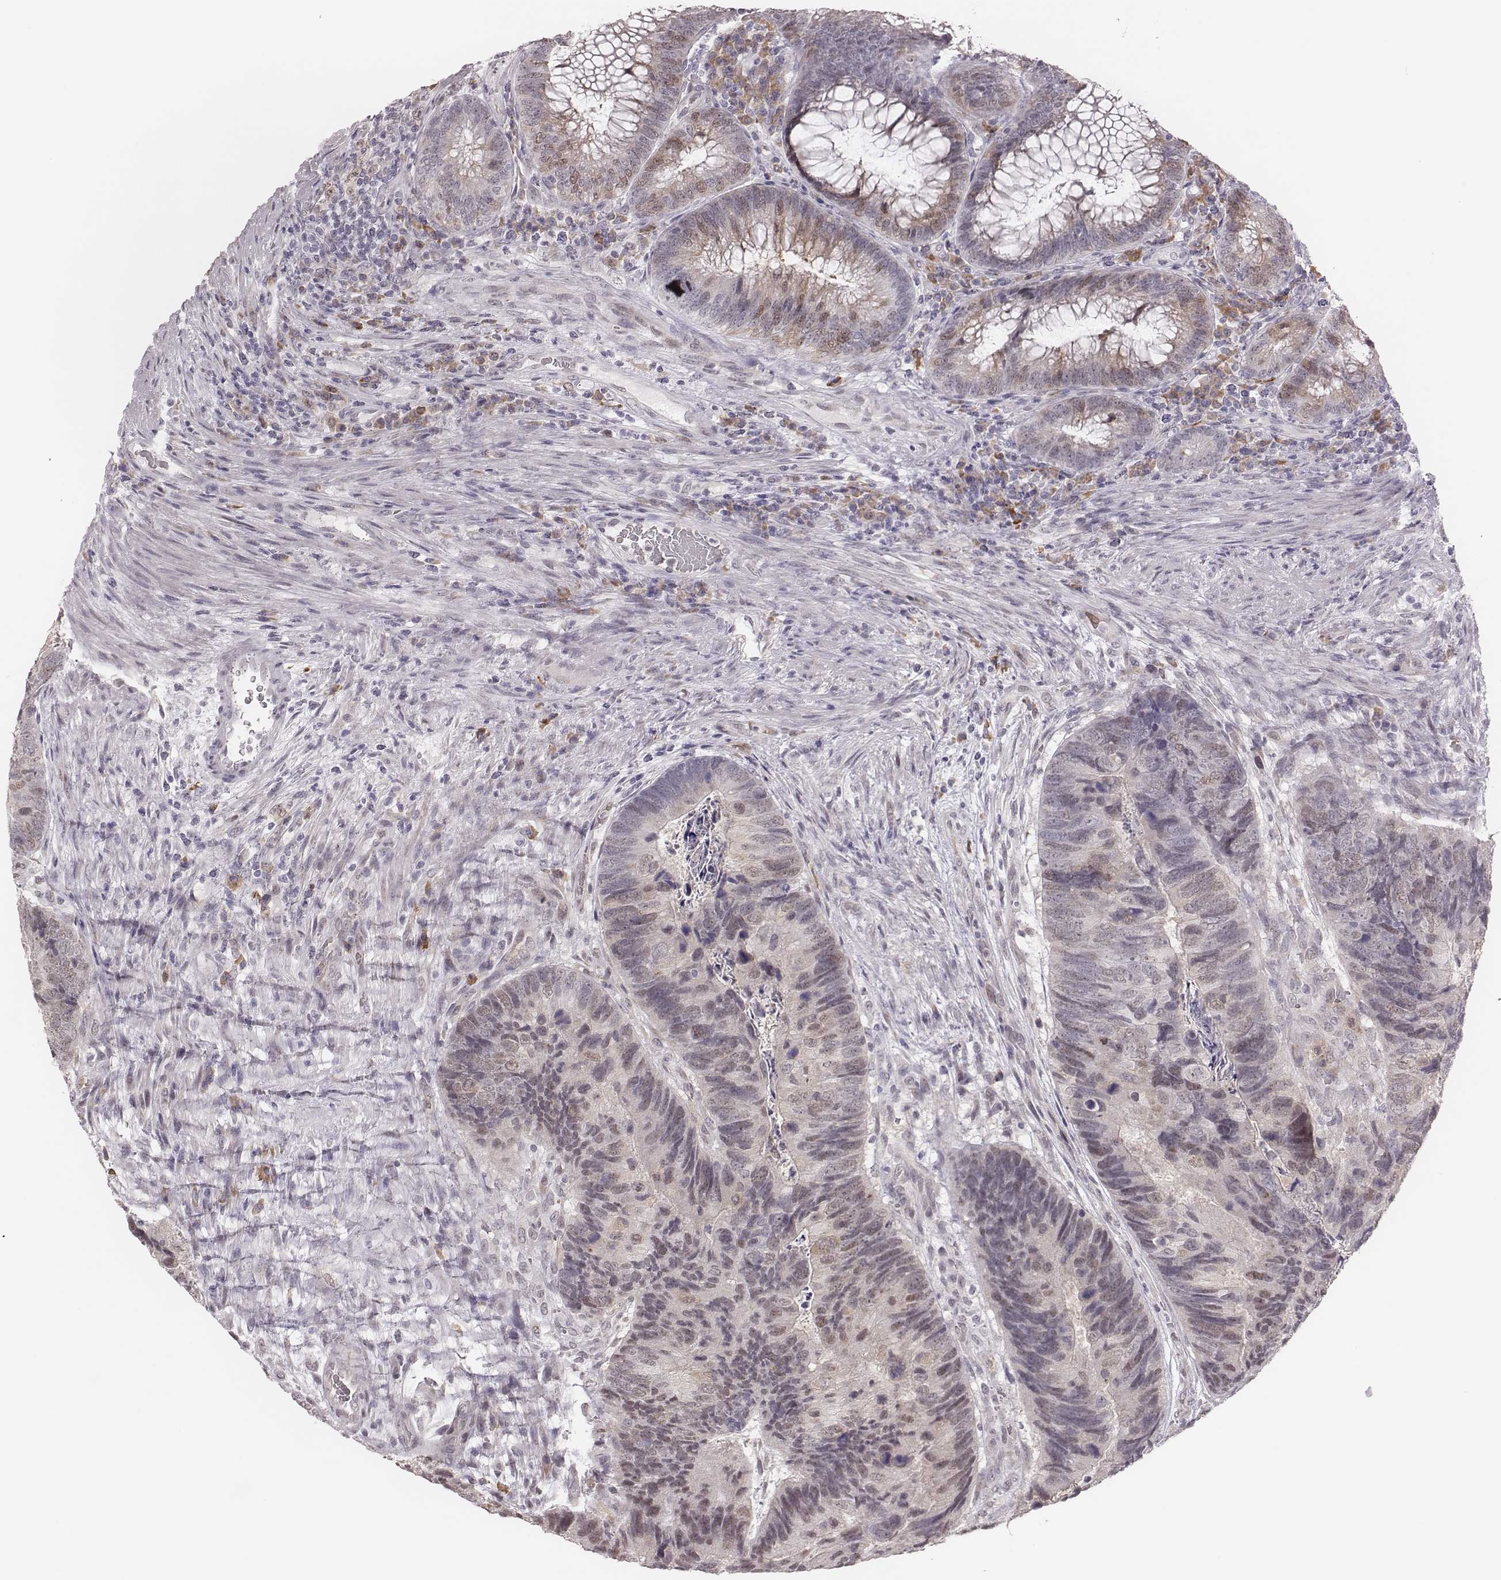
{"staining": {"intensity": "weak", "quantity": "25%-75%", "location": "cytoplasmic/membranous,nuclear"}, "tissue": "colorectal cancer", "cell_type": "Tumor cells", "image_type": "cancer", "snomed": [{"axis": "morphology", "description": "Adenocarcinoma, NOS"}, {"axis": "topography", "description": "Colon"}], "caption": "A low amount of weak cytoplasmic/membranous and nuclear expression is present in about 25%-75% of tumor cells in colorectal cancer tissue.", "gene": "PBK", "patient": {"sex": "female", "age": 67}}